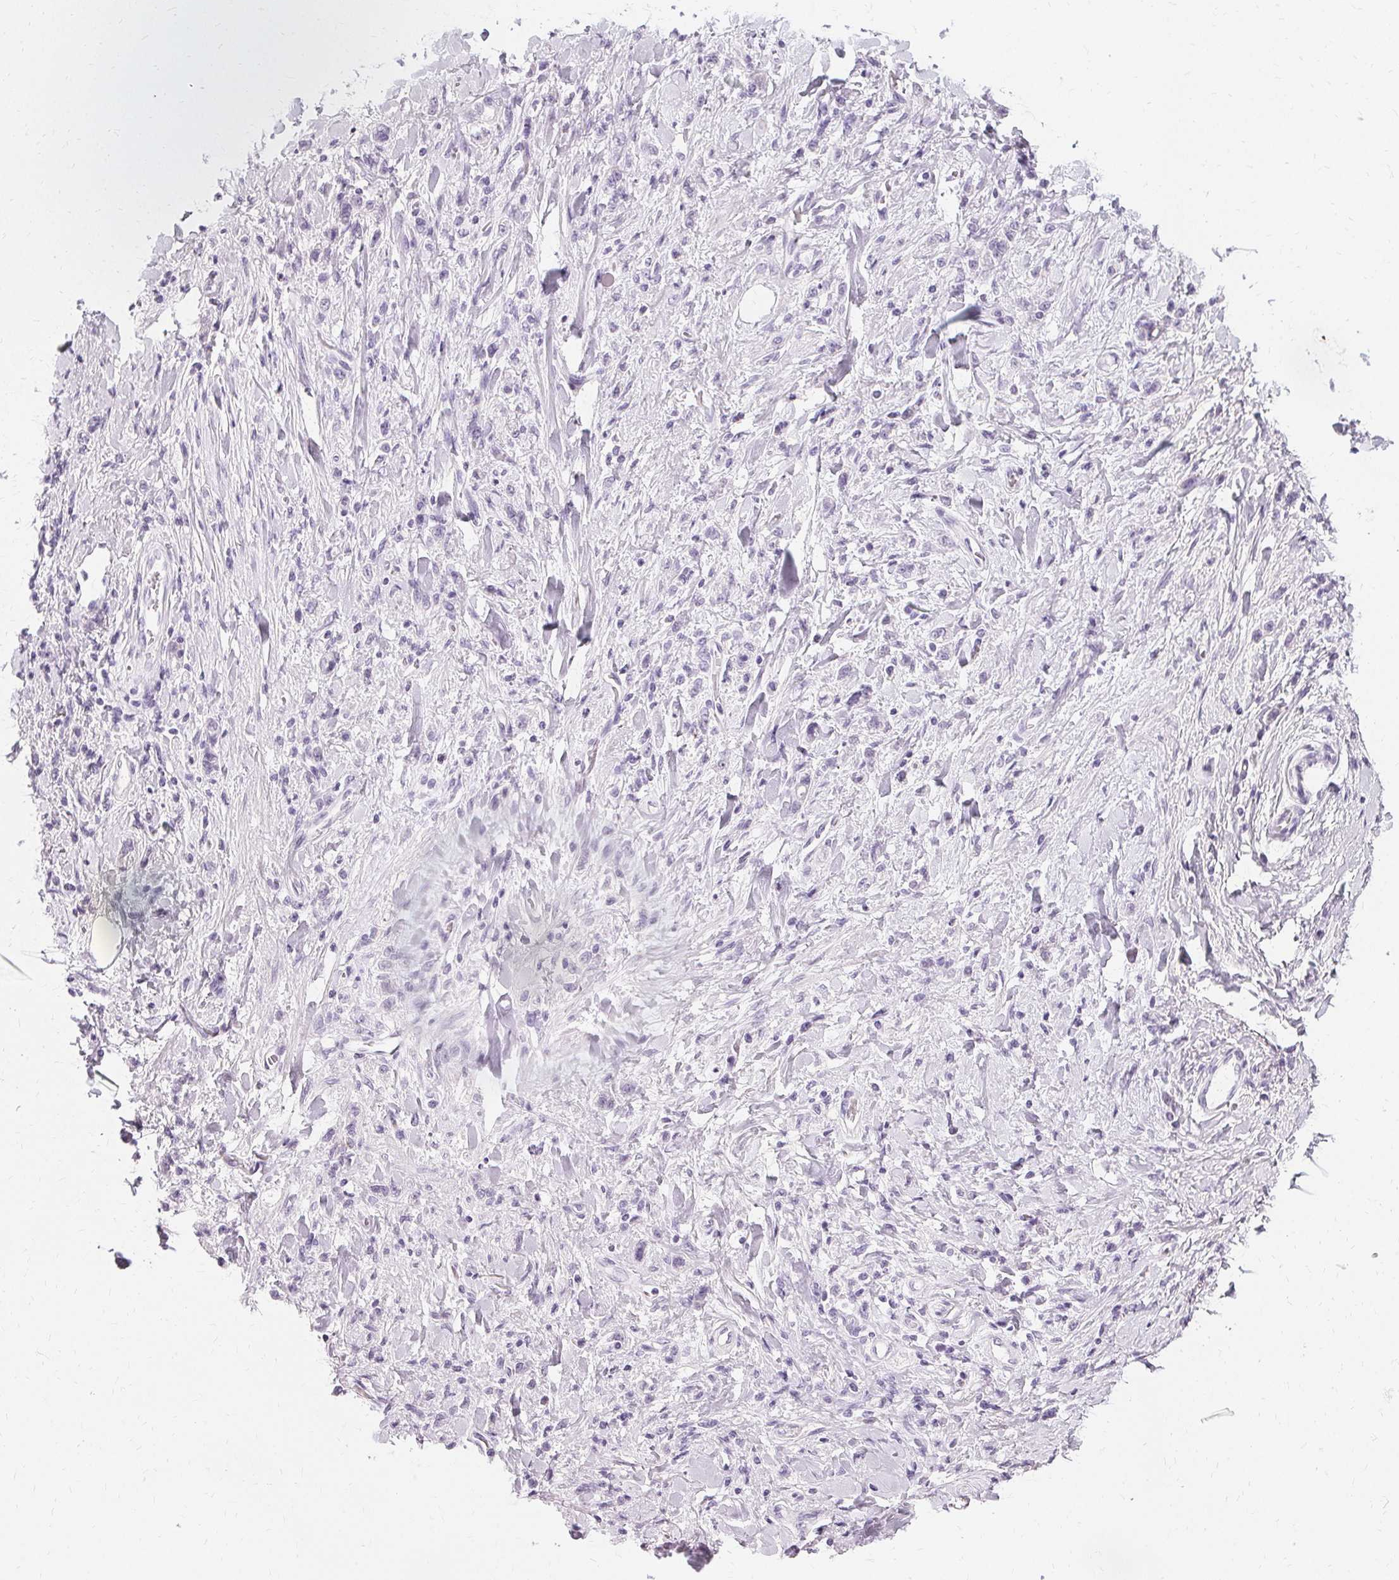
{"staining": {"intensity": "negative", "quantity": "none", "location": "none"}, "tissue": "stomach cancer", "cell_type": "Tumor cells", "image_type": "cancer", "snomed": [{"axis": "morphology", "description": "Adenocarcinoma, NOS"}, {"axis": "topography", "description": "Stomach"}], "caption": "Stomach cancer was stained to show a protein in brown. There is no significant positivity in tumor cells.", "gene": "KRT6C", "patient": {"sex": "male", "age": 77}}